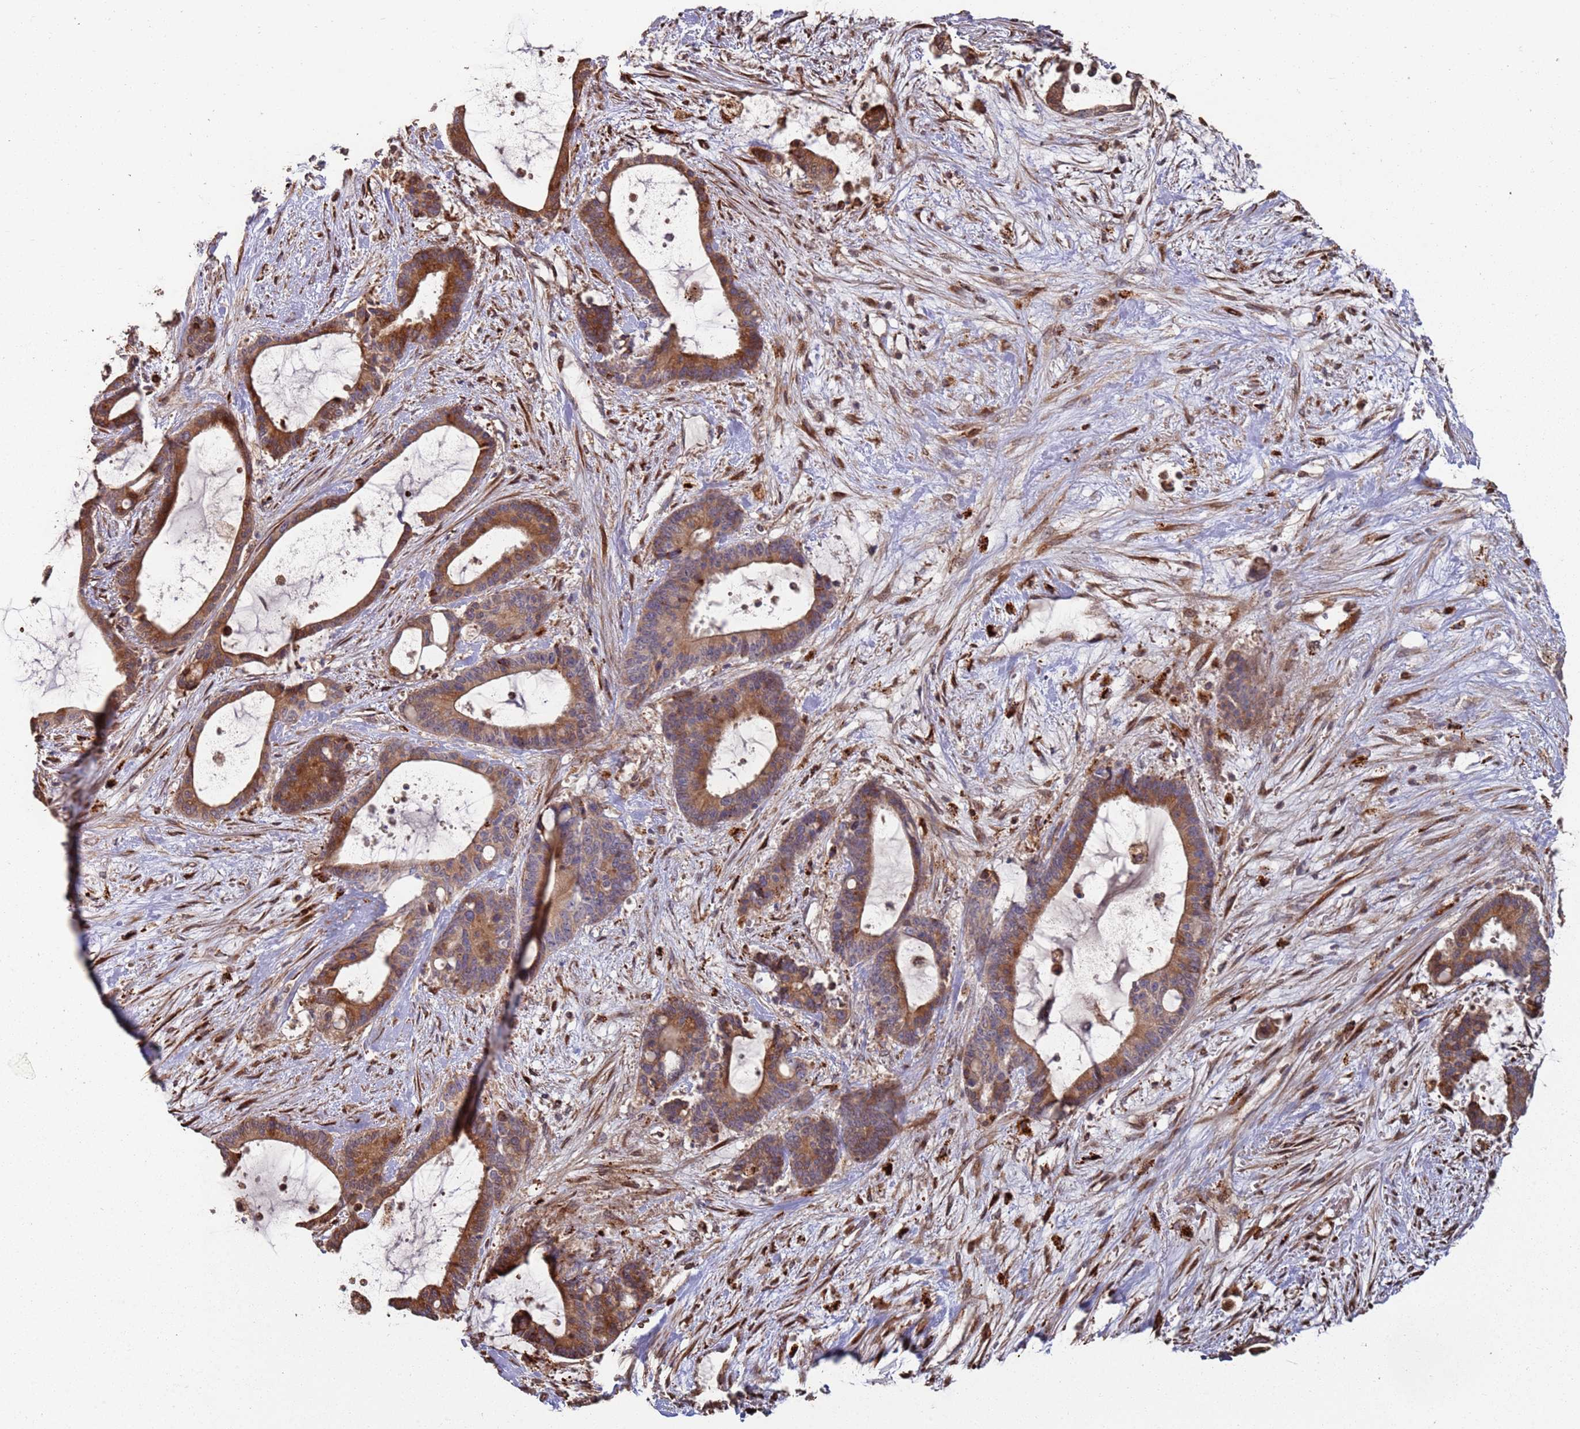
{"staining": {"intensity": "moderate", "quantity": ">75%", "location": "cytoplasmic/membranous"}, "tissue": "liver cancer", "cell_type": "Tumor cells", "image_type": "cancer", "snomed": [{"axis": "morphology", "description": "Normal tissue, NOS"}, {"axis": "morphology", "description": "Cholangiocarcinoma"}, {"axis": "topography", "description": "Liver"}, {"axis": "topography", "description": "Peripheral nerve tissue"}], "caption": "High-magnification brightfield microscopy of cholangiocarcinoma (liver) stained with DAB (brown) and counterstained with hematoxylin (blue). tumor cells exhibit moderate cytoplasmic/membranous positivity is seen in about>75% of cells.", "gene": "LACC1", "patient": {"sex": "female", "age": 73}}